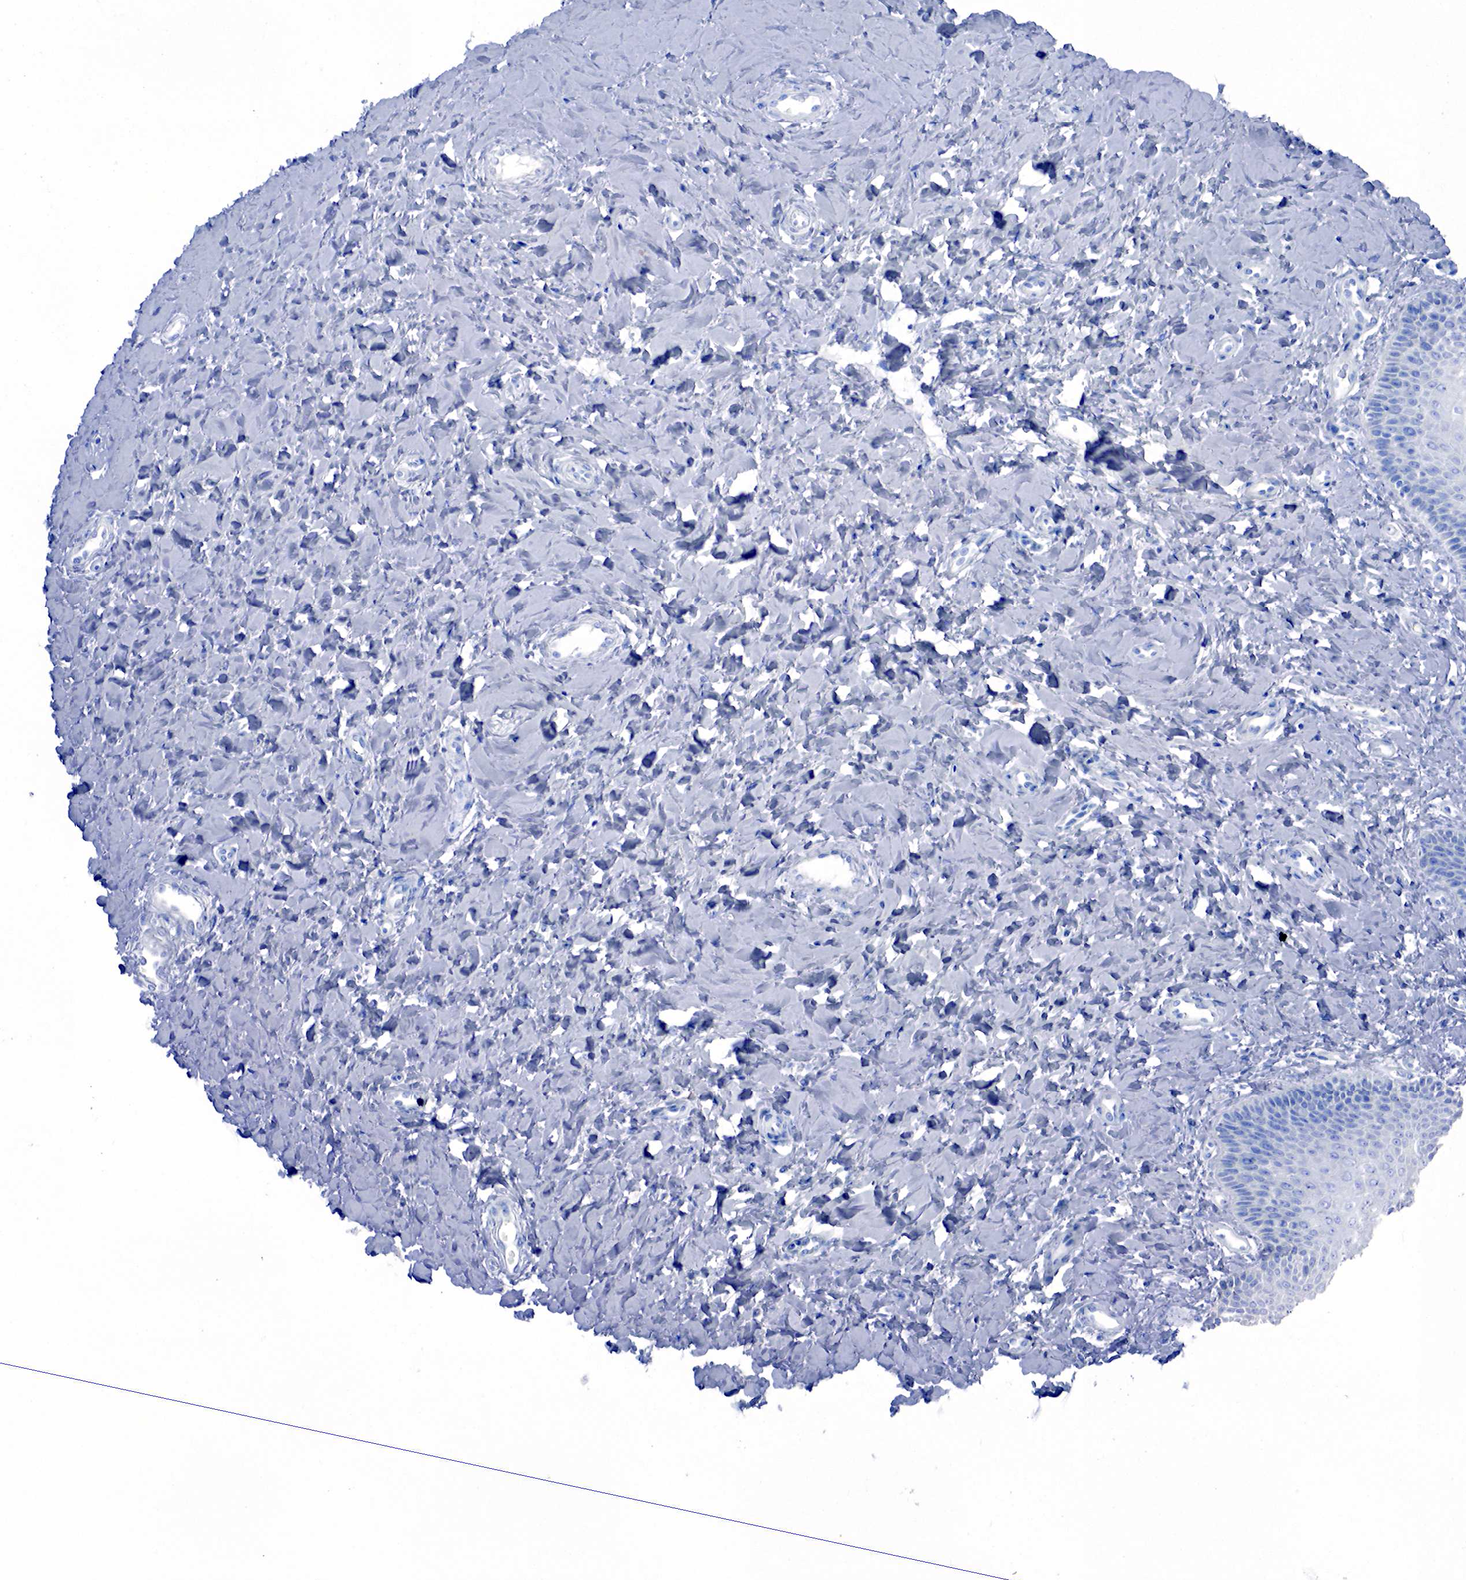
{"staining": {"intensity": "negative", "quantity": "none", "location": "none"}, "tissue": "vagina", "cell_type": "Squamous epithelial cells", "image_type": "normal", "snomed": [{"axis": "morphology", "description": "Normal tissue, NOS"}, {"axis": "topography", "description": "Vagina"}], "caption": "Human vagina stained for a protein using IHC displays no staining in squamous epithelial cells.", "gene": "CHGA", "patient": {"sex": "female", "age": 68}}